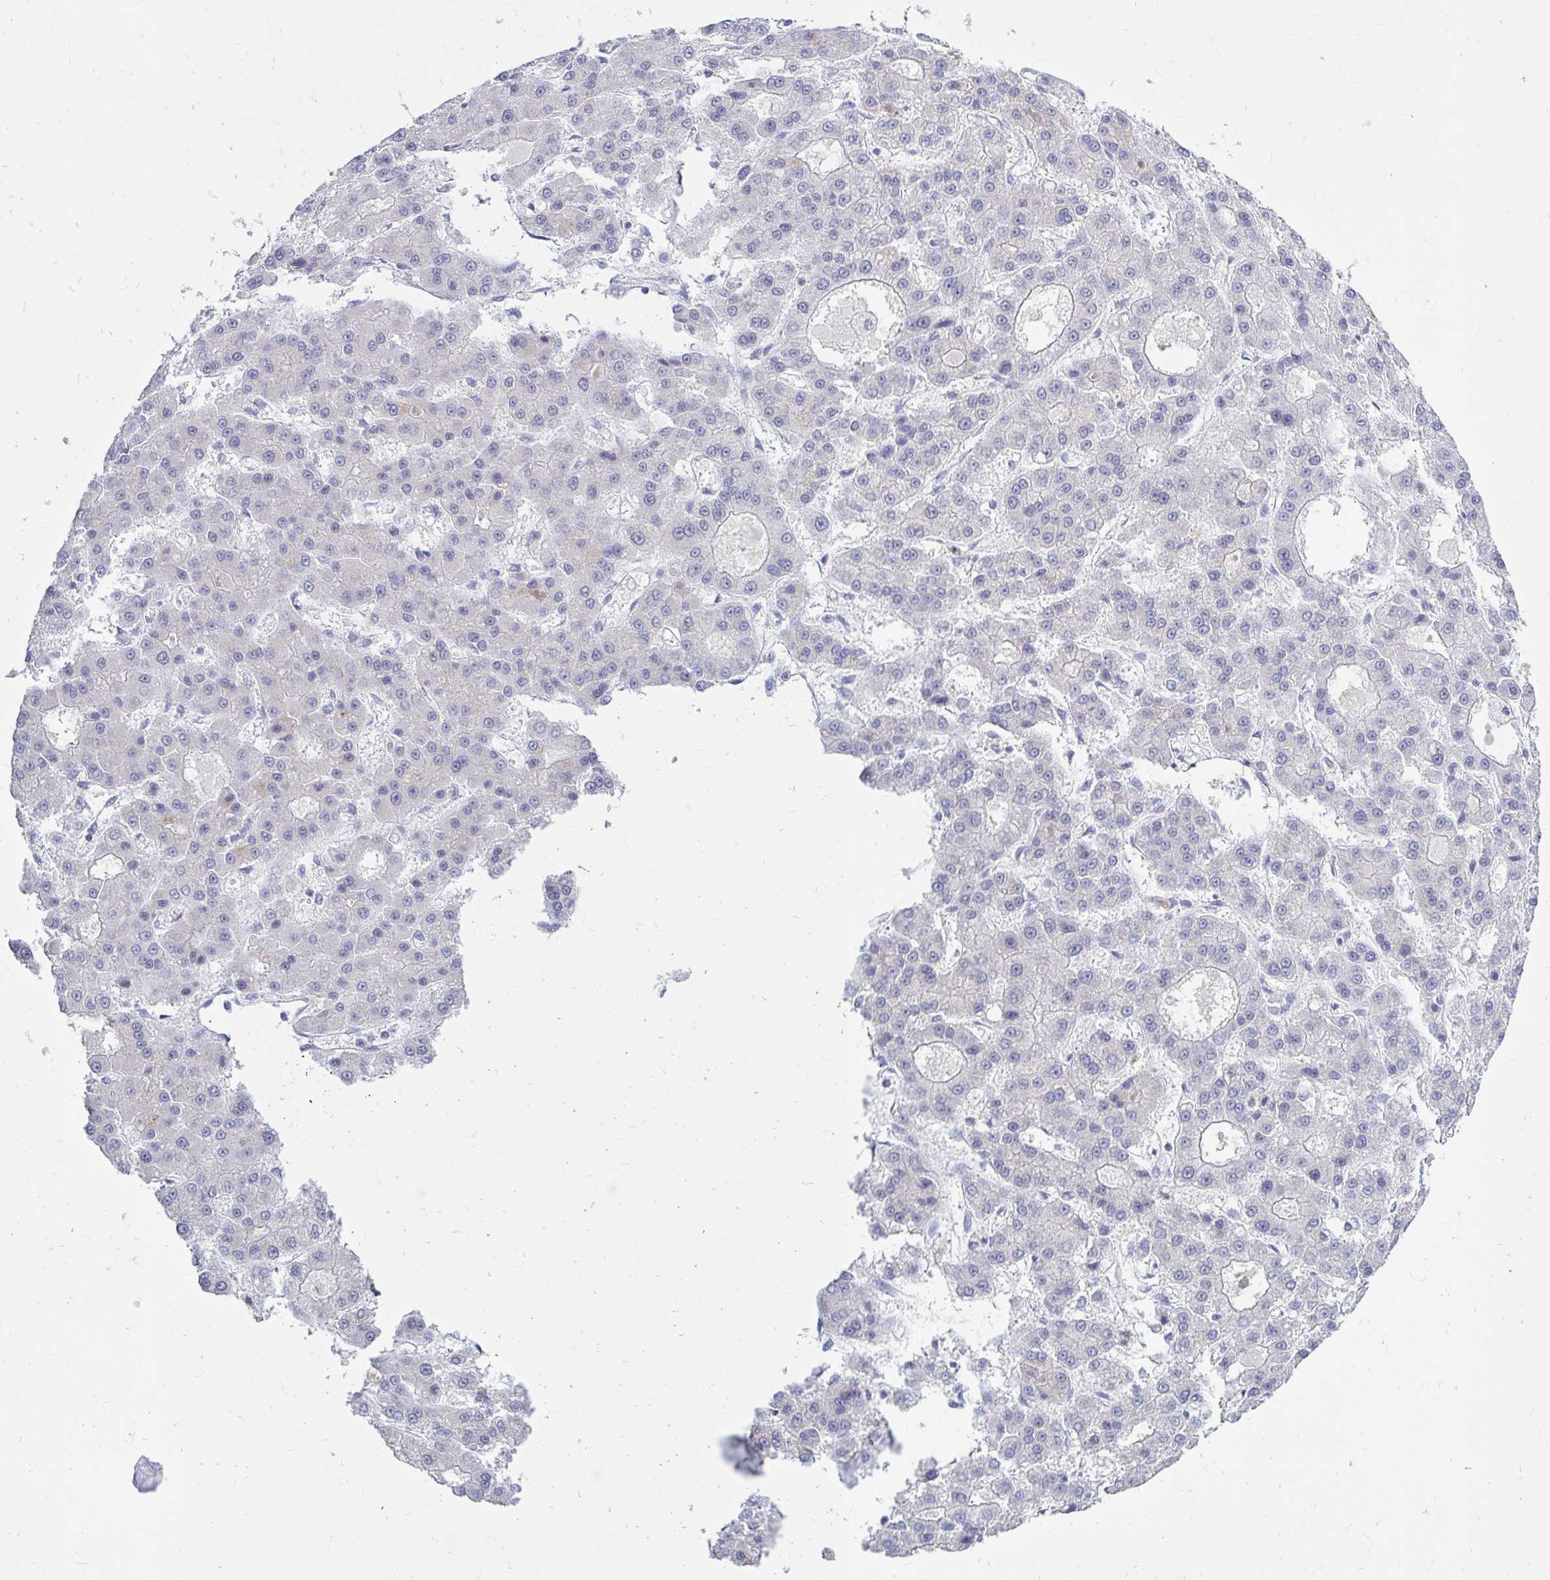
{"staining": {"intensity": "negative", "quantity": "none", "location": "none"}, "tissue": "liver cancer", "cell_type": "Tumor cells", "image_type": "cancer", "snomed": [{"axis": "morphology", "description": "Carcinoma, Hepatocellular, NOS"}, {"axis": "topography", "description": "Liver"}], "caption": "Tumor cells are negative for protein expression in human liver cancer.", "gene": "OR10R2", "patient": {"sex": "male", "age": 70}}